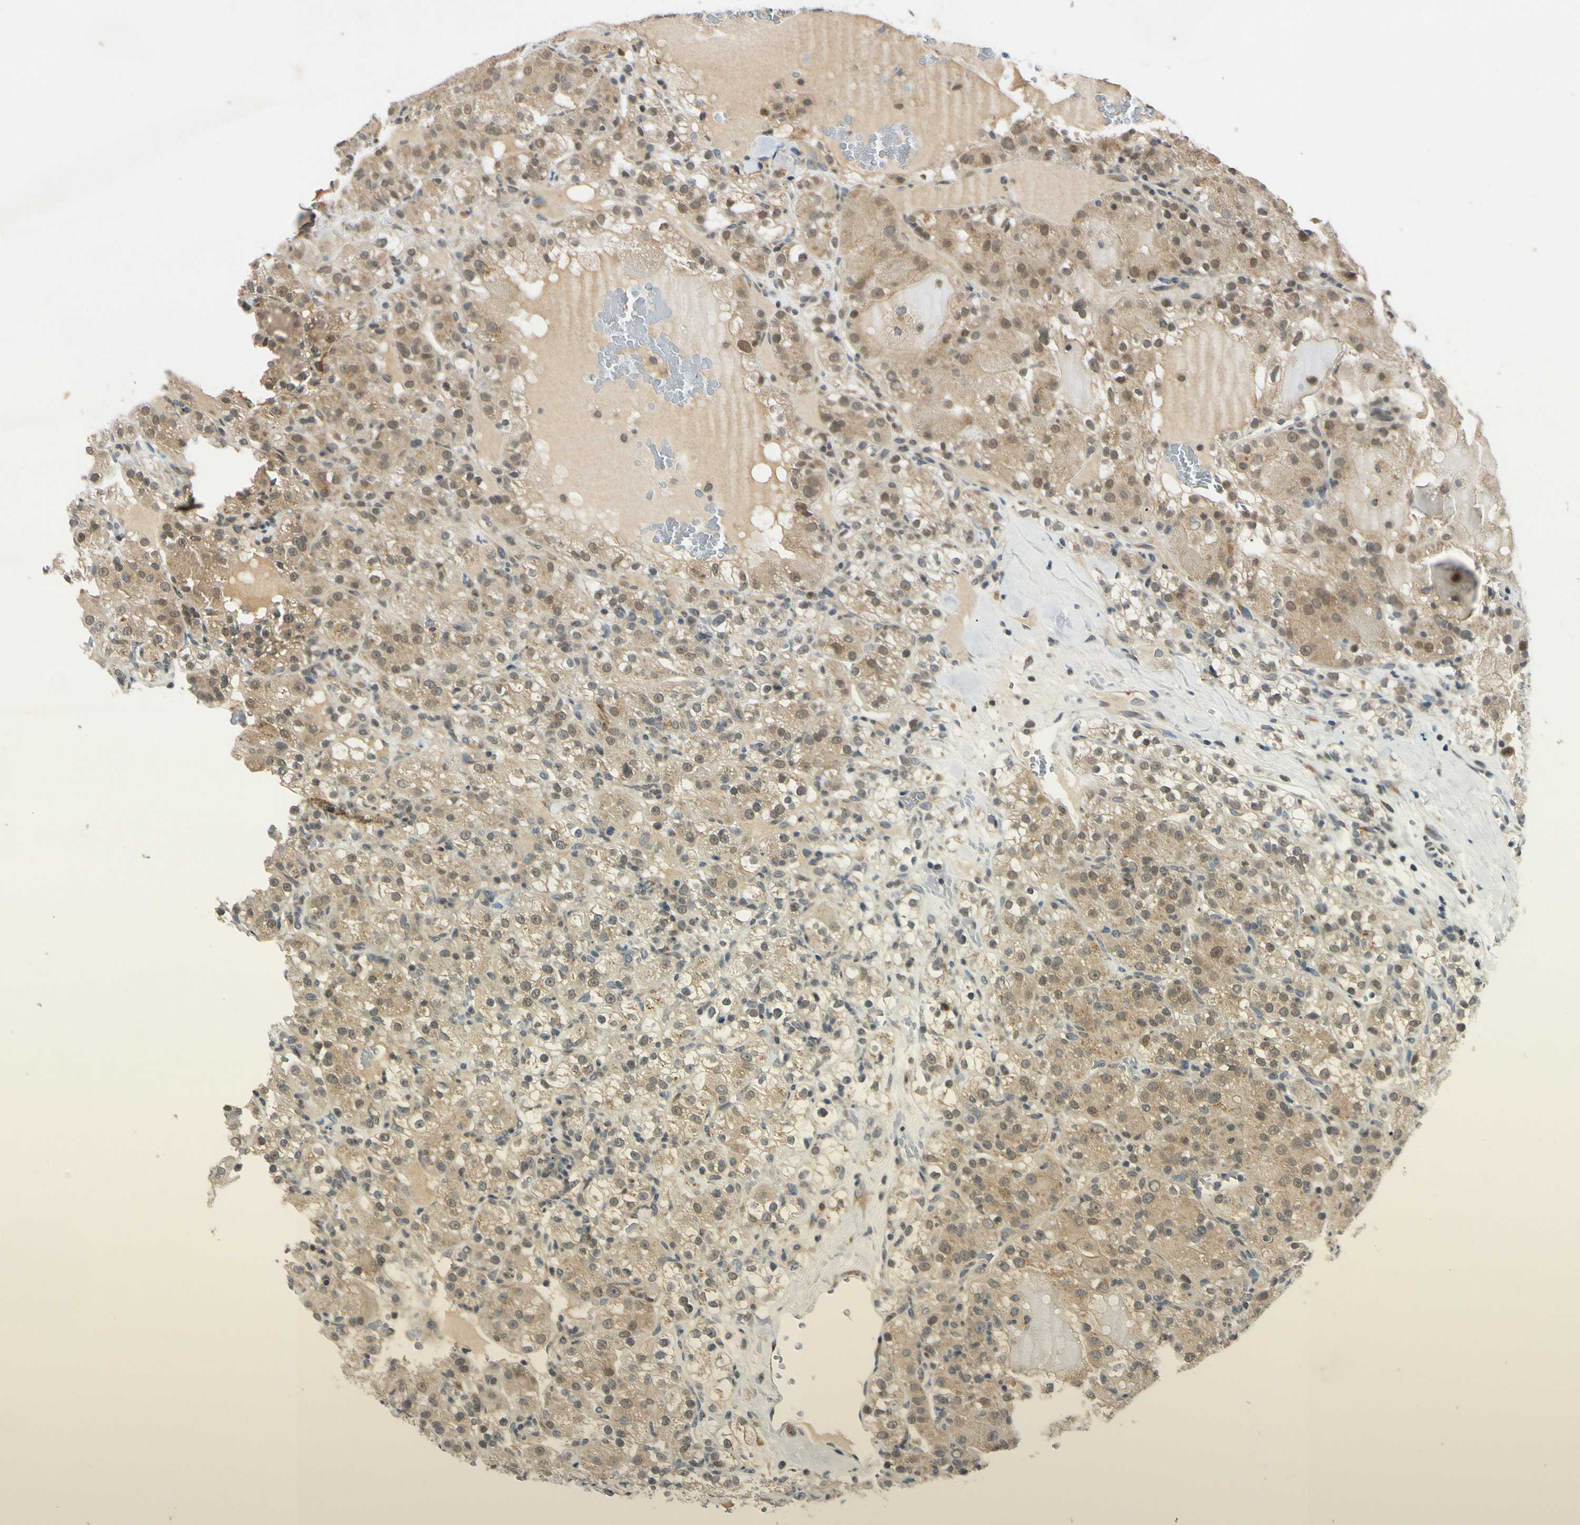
{"staining": {"intensity": "moderate", "quantity": ">75%", "location": "cytoplasmic/membranous,nuclear"}, "tissue": "renal cancer", "cell_type": "Tumor cells", "image_type": "cancer", "snomed": [{"axis": "morphology", "description": "Normal tissue, NOS"}, {"axis": "morphology", "description": "Adenocarcinoma, NOS"}, {"axis": "topography", "description": "Kidney"}], "caption": "Brown immunohistochemical staining in human renal adenocarcinoma exhibits moderate cytoplasmic/membranous and nuclear expression in about >75% of tumor cells.", "gene": "RPS6KB2", "patient": {"sex": "male", "age": 61}}